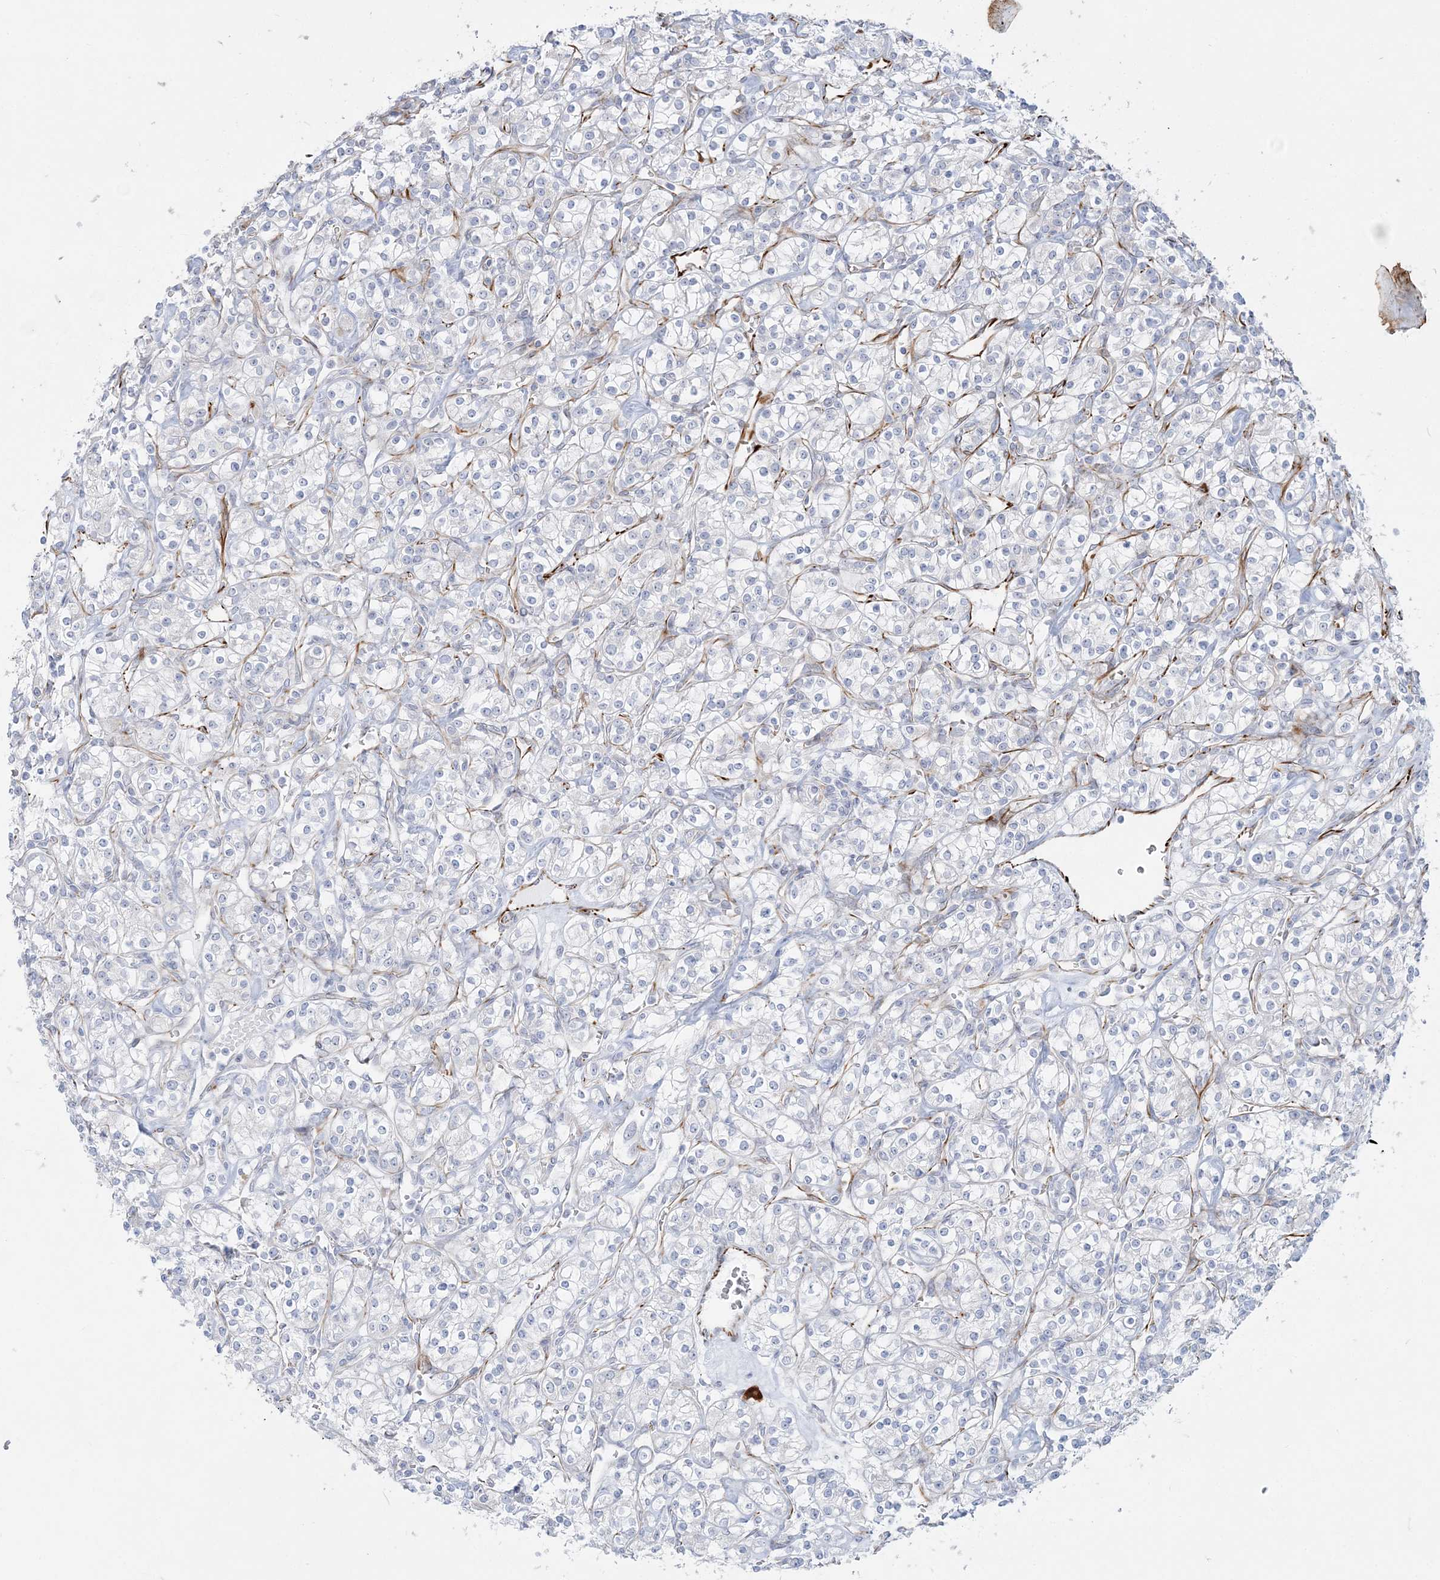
{"staining": {"intensity": "negative", "quantity": "none", "location": "none"}, "tissue": "renal cancer", "cell_type": "Tumor cells", "image_type": "cancer", "snomed": [{"axis": "morphology", "description": "Adenocarcinoma, NOS"}, {"axis": "topography", "description": "Kidney"}], "caption": "Tumor cells are negative for brown protein staining in adenocarcinoma (renal).", "gene": "PPIL6", "patient": {"sex": "male", "age": 77}}